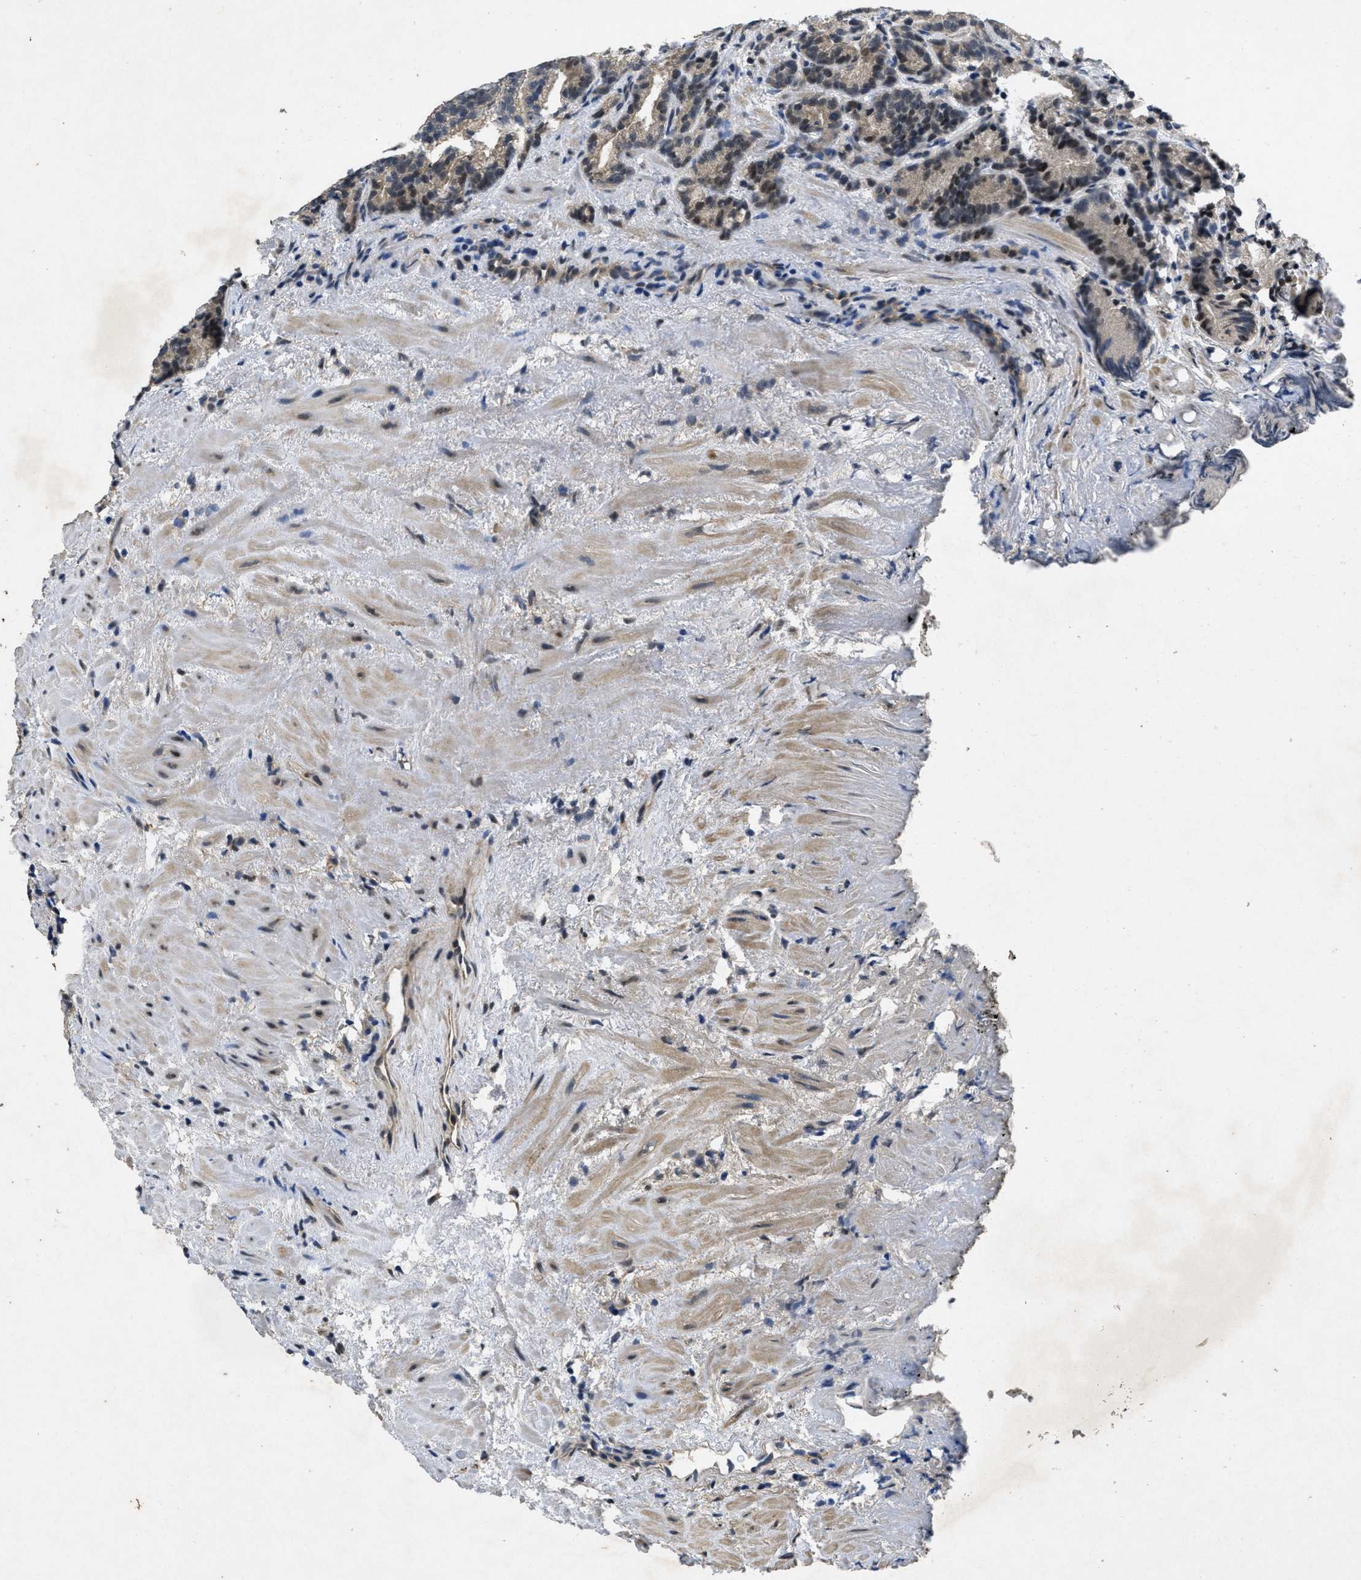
{"staining": {"intensity": "moderate", "quantity": "25%-75%", "location": "nuclear"}, "tissue": "prostate cancer", "cell_type": "Tumor cells", "image_type": "cancer", "snomed": [{"axis": "morphology", "description": "Adenocarcinoma, Low grade"}, {"axis": "topography", "description": "Prostate"}], "caption": "Protein staining reveals moderate nuclear positivity in about 25%-75% of tumor cells in prostate cancer.", "gene": "PAPOLG", "patient": {"sex": "male", "age": 89}}